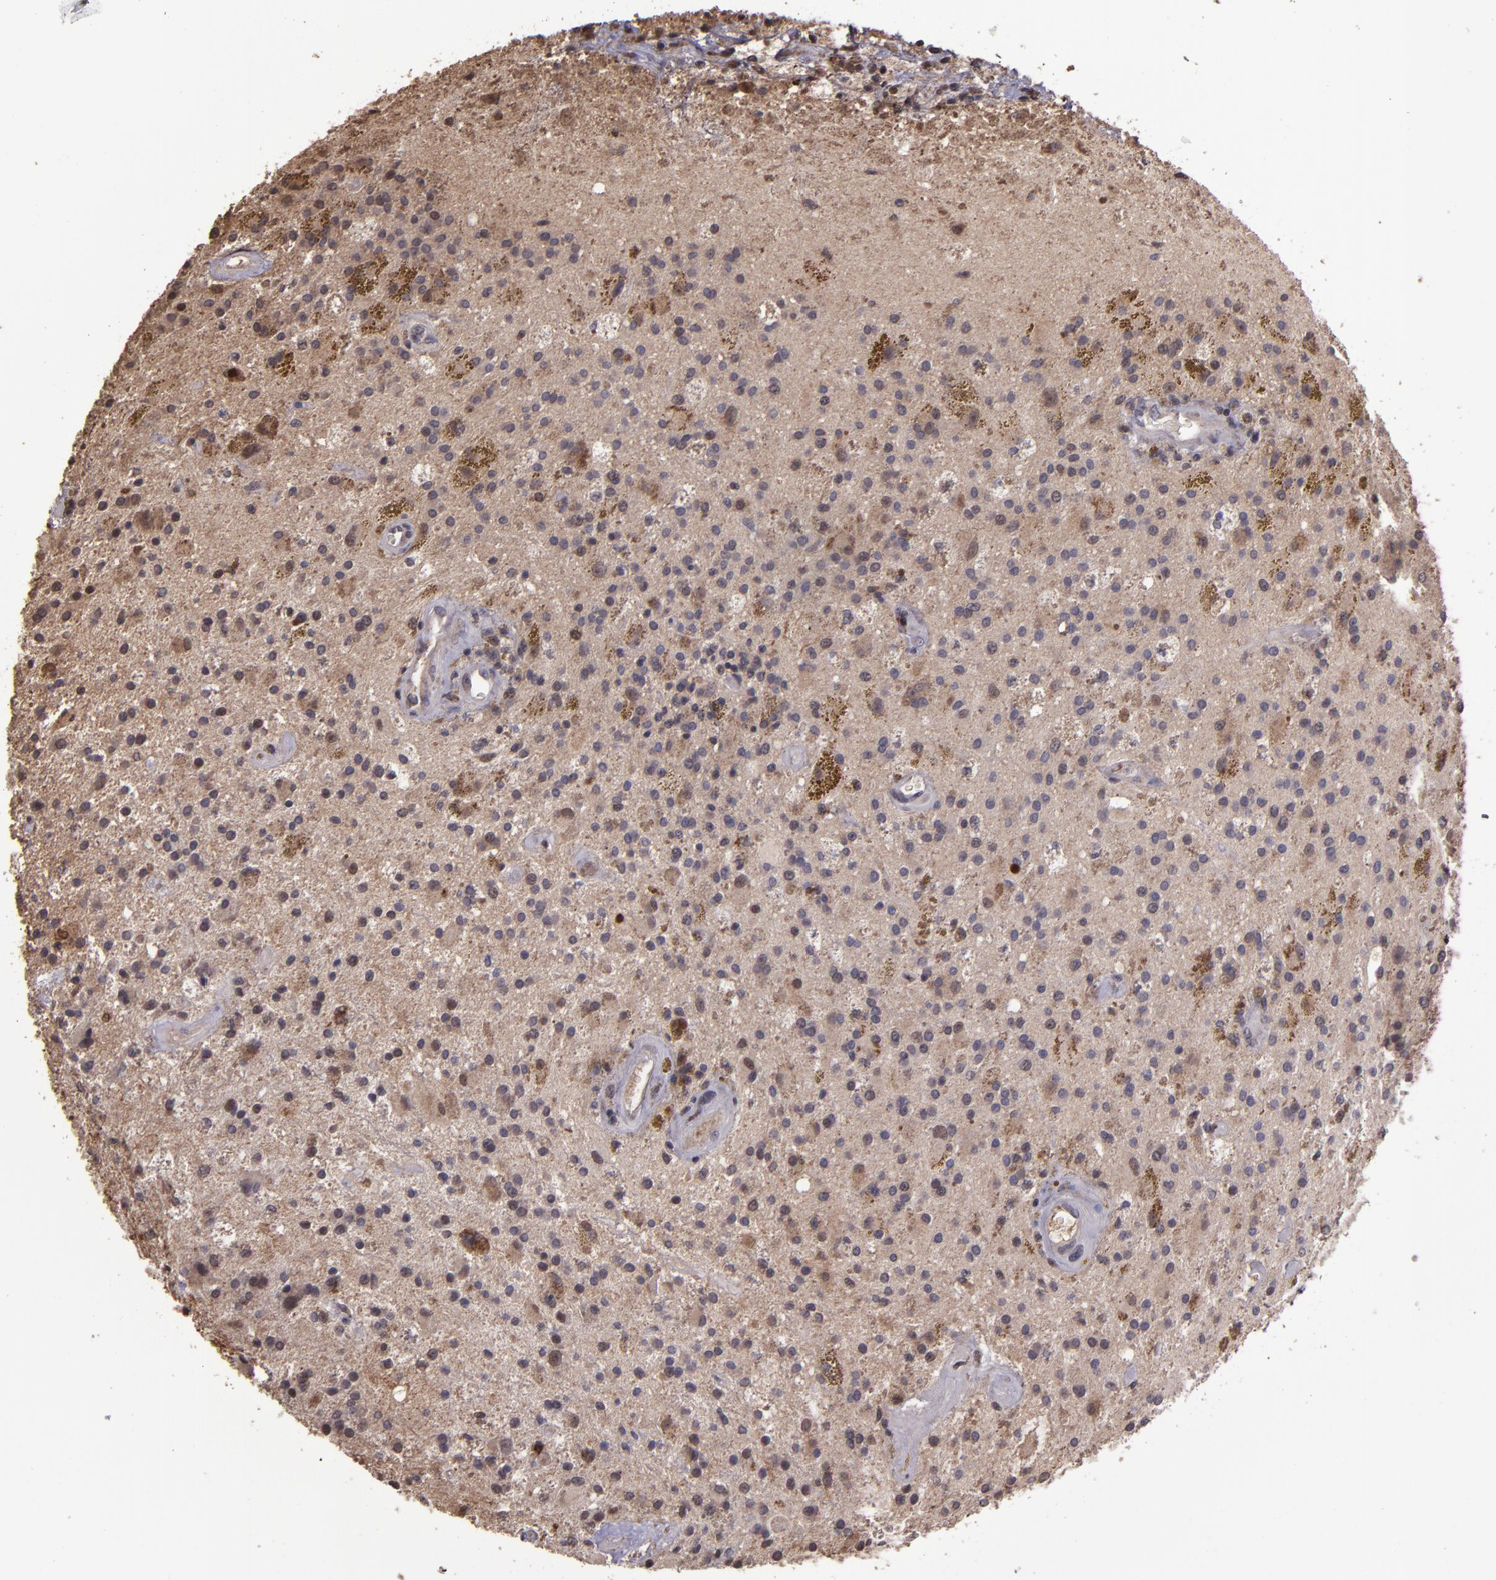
{"staining": {"intensity": "weak", "quantity": "25%-75%", "location": "cytoplasmic/membranous"}, "tissue": "glioma", "cell_type": "Tumor cells", "image_type": "cancer", "snomed": [{"axis": "morphology", "description": "Glioma, malignant, Low grade"}, {"axis": "topography", "description": "Brain"}], "caption": "An image of human malignant glioma (low-grade) stained for a protein displays weak cytoplasmic/membranous brown staining in tumor cells.", "gene": "SERPINF2", "patient": {"sex": "male", "age": 58}}